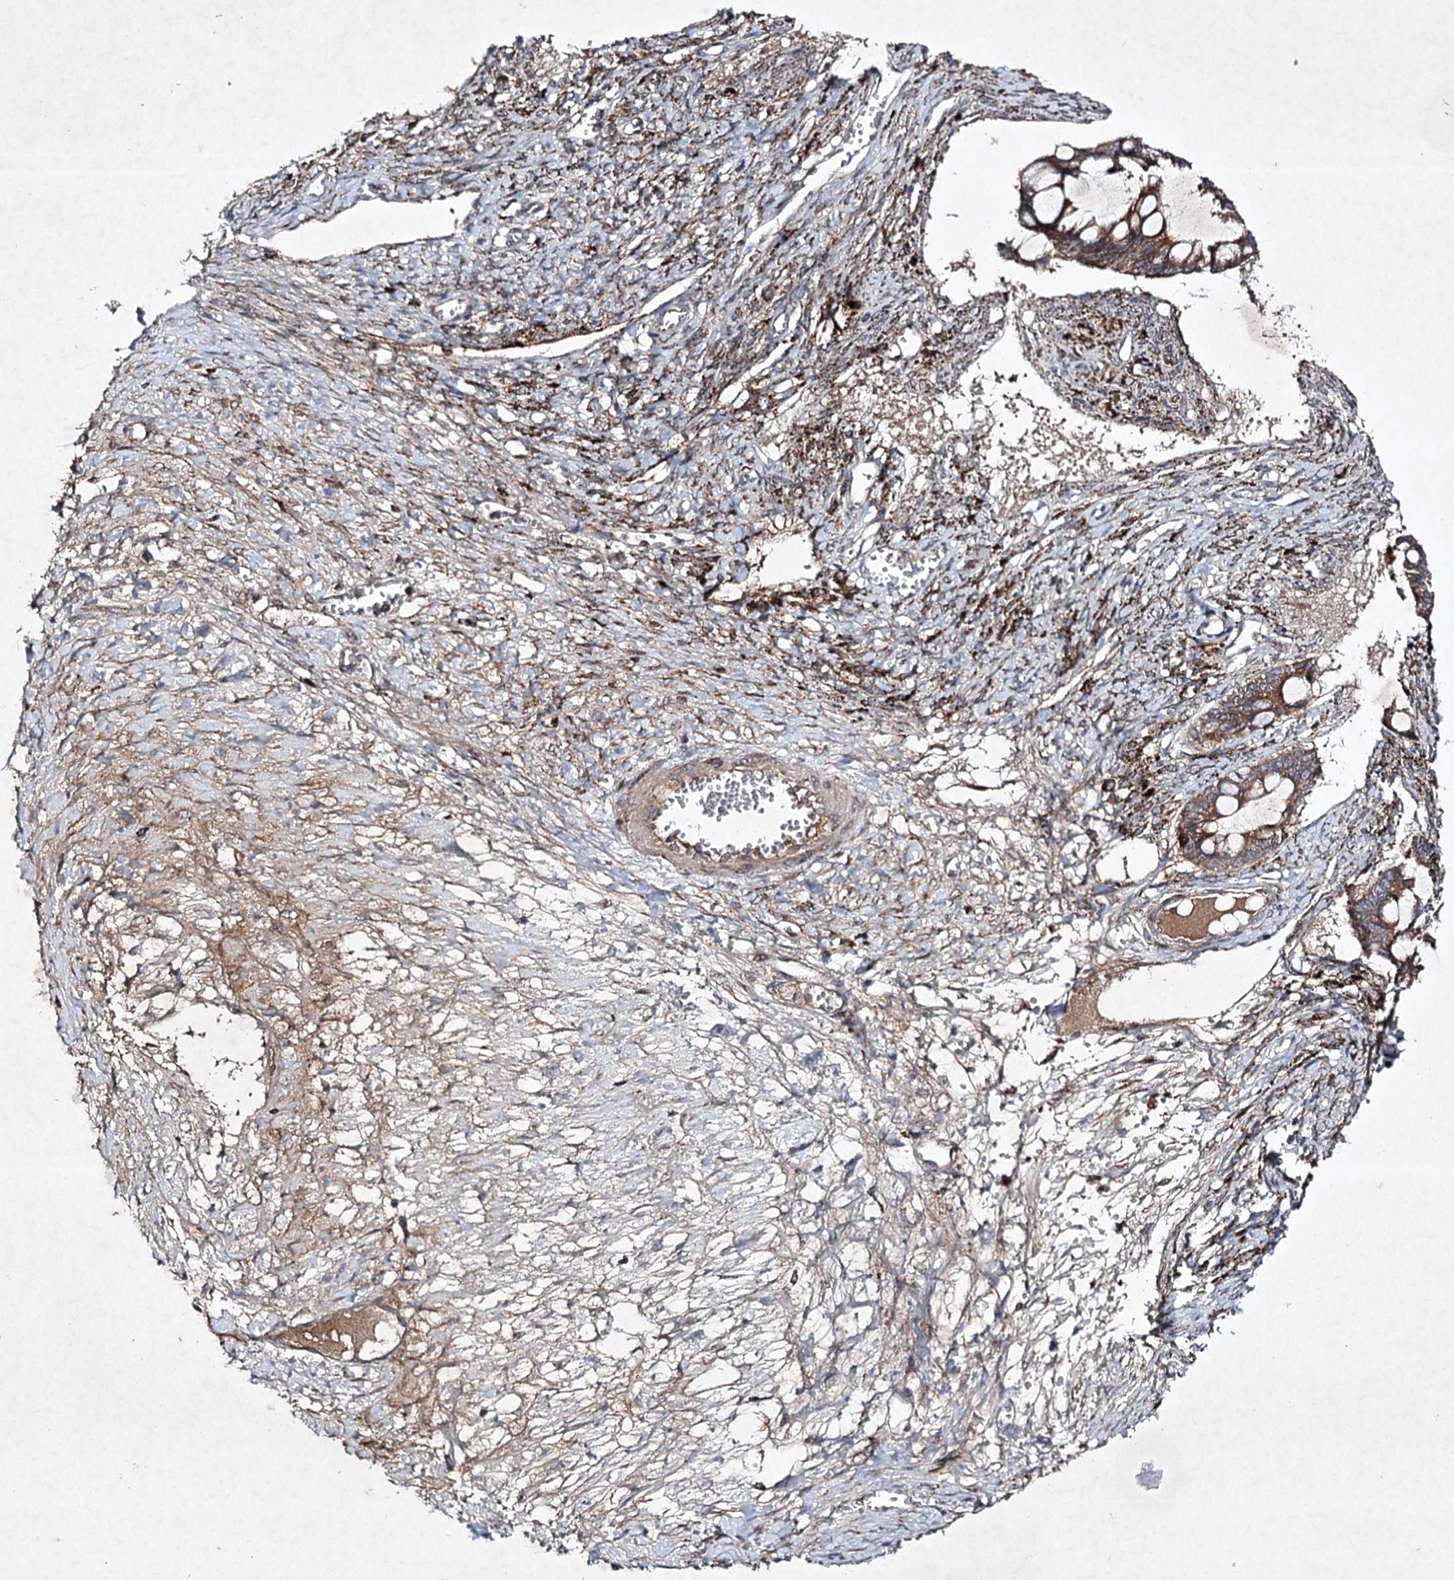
{"staining": {"intensity": "weak", "quantity": ">75%", "location": "cytoplasmic/membranous"}, "tissue": "ovarian cancer", "cell_type": "Tumor cells", "image_type": "cancer", "snomed": [{"axis": "morphology", "description": "Cystadenocarcinoma, mucinous, NOS"}, {"axis": "topography", "description": "Ovary"}], "caption": "An immunohistochemistry image of neoplastic tissue is shown. Protein staining in brown labels weak cytoplasmic/membranous positivity in mucinous cystadenocarcinoma (ovarian) within tumor cells. The staining was performed using DAB, with brown indicating positive protein expression. Nuclei are stained blue with hematoxylin.", "gene": "ALG9", "patient": {"sex": "female", "age": 73}}